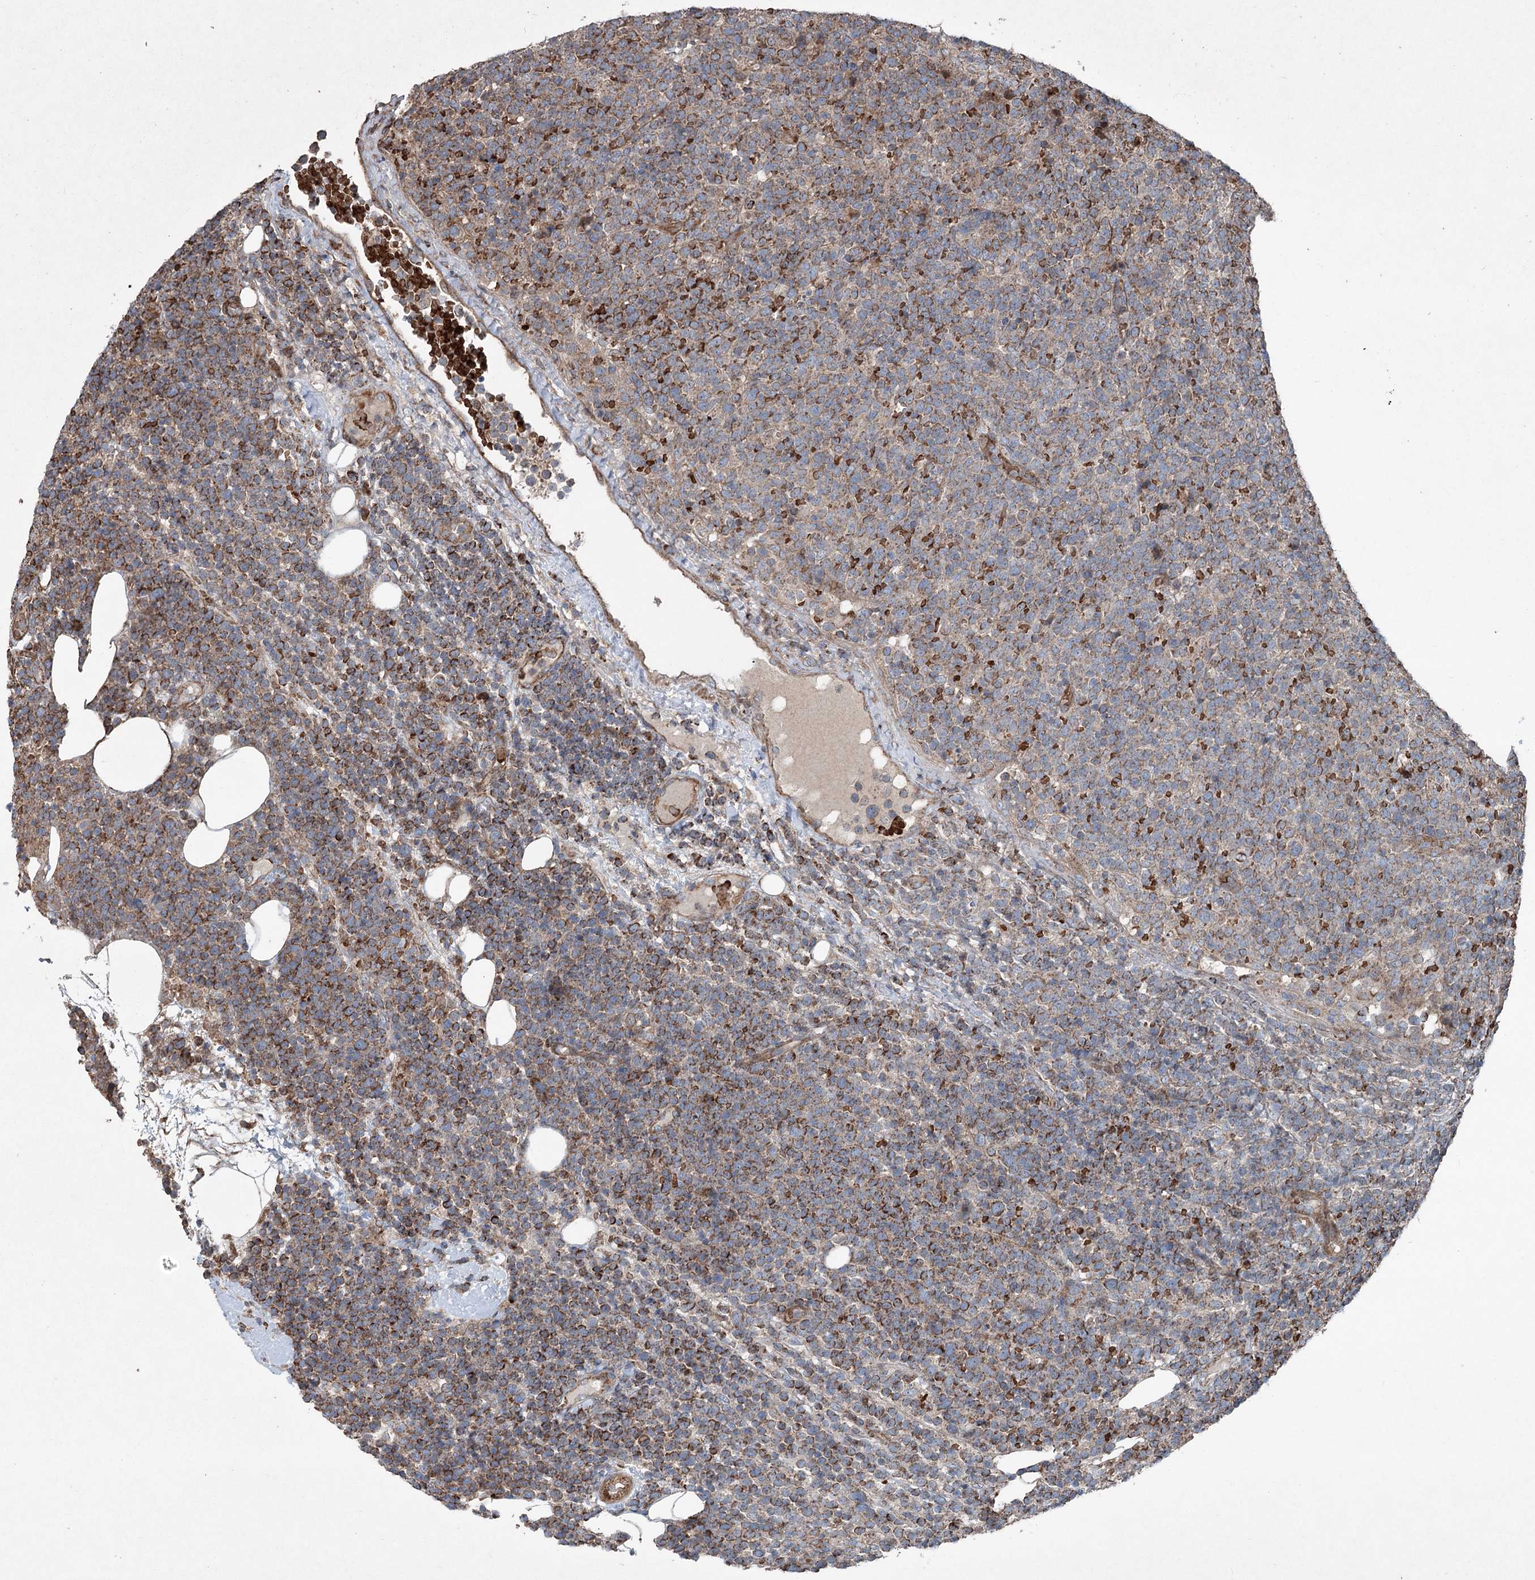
{"staining": {"intensity": "strong", "quantity": "25%-75%", "location": "cytoplasmic/membranous"}, "tissue": "lymphoma", "cell_type": "Tumor cells", "image_type": "cancer", "snomed": [{"axis": "morphology", "description": "Malignant lymphoma, non-Hodgkin's type, High grade"}, {"axis": "topography", "description": "Lymph node"}], "caption": "Immunohistochemistry (IHC) (DAB (3,3'-diaminobenzidine)) staining of lymphoma demonstrates strong cytoplasmic/membranous protein staining in about 25%-75% of tumor cells.", "gene": "SERINC5", "patient": {"sex": "male", "age": 61}}